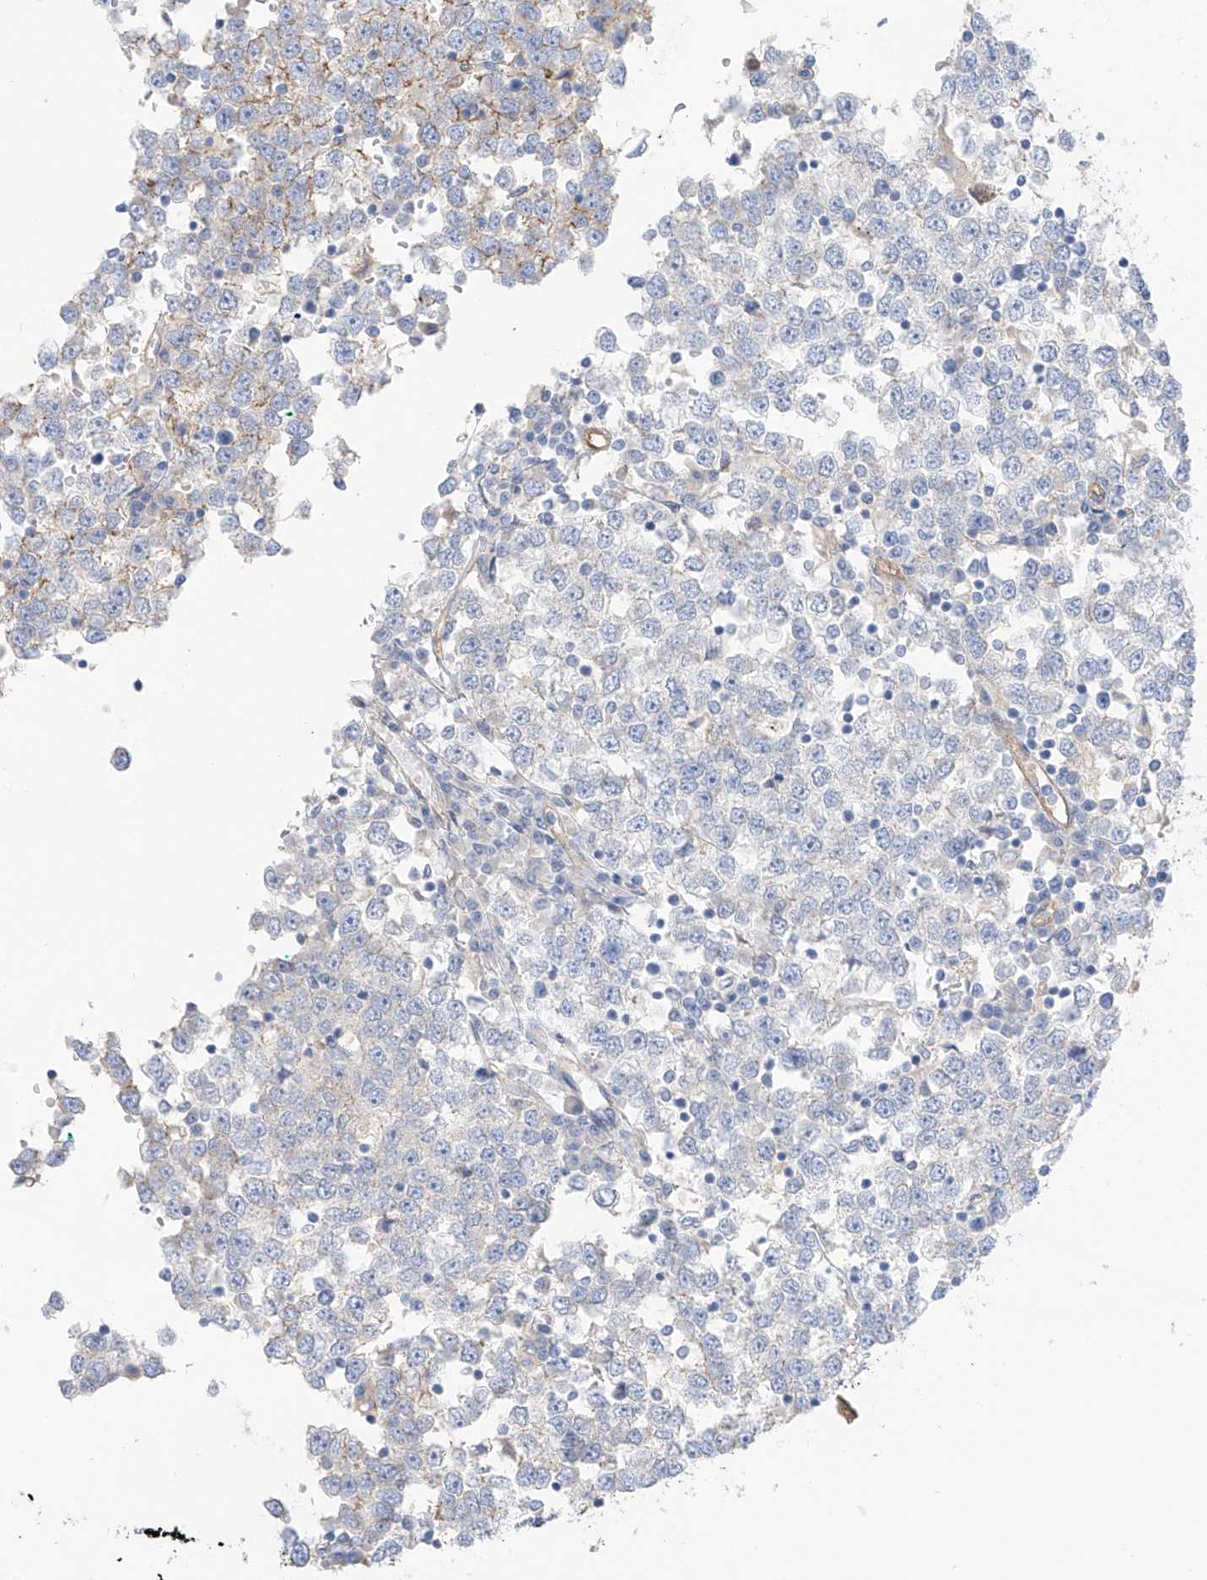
{"staining": {"intensity": "moderate", "quantity": "<25%", "location": "cytoplasmic/membranous"}, "tissue": "testis cancer", "cell_type": "Tumor cells", "image_type": "cancer", "snomed": [{"axis": "morphology", "description": "Seminoma, NOS"}, {"axis": "topography", "description": "Testis"}], "caption": "Moderate cytoplasmic/membranous protein staining is appreciated in approximately <25% of tumor cells in testis cancer.", "gene": "ITGA9", "patient": {"sex": "male", "age": 65}}